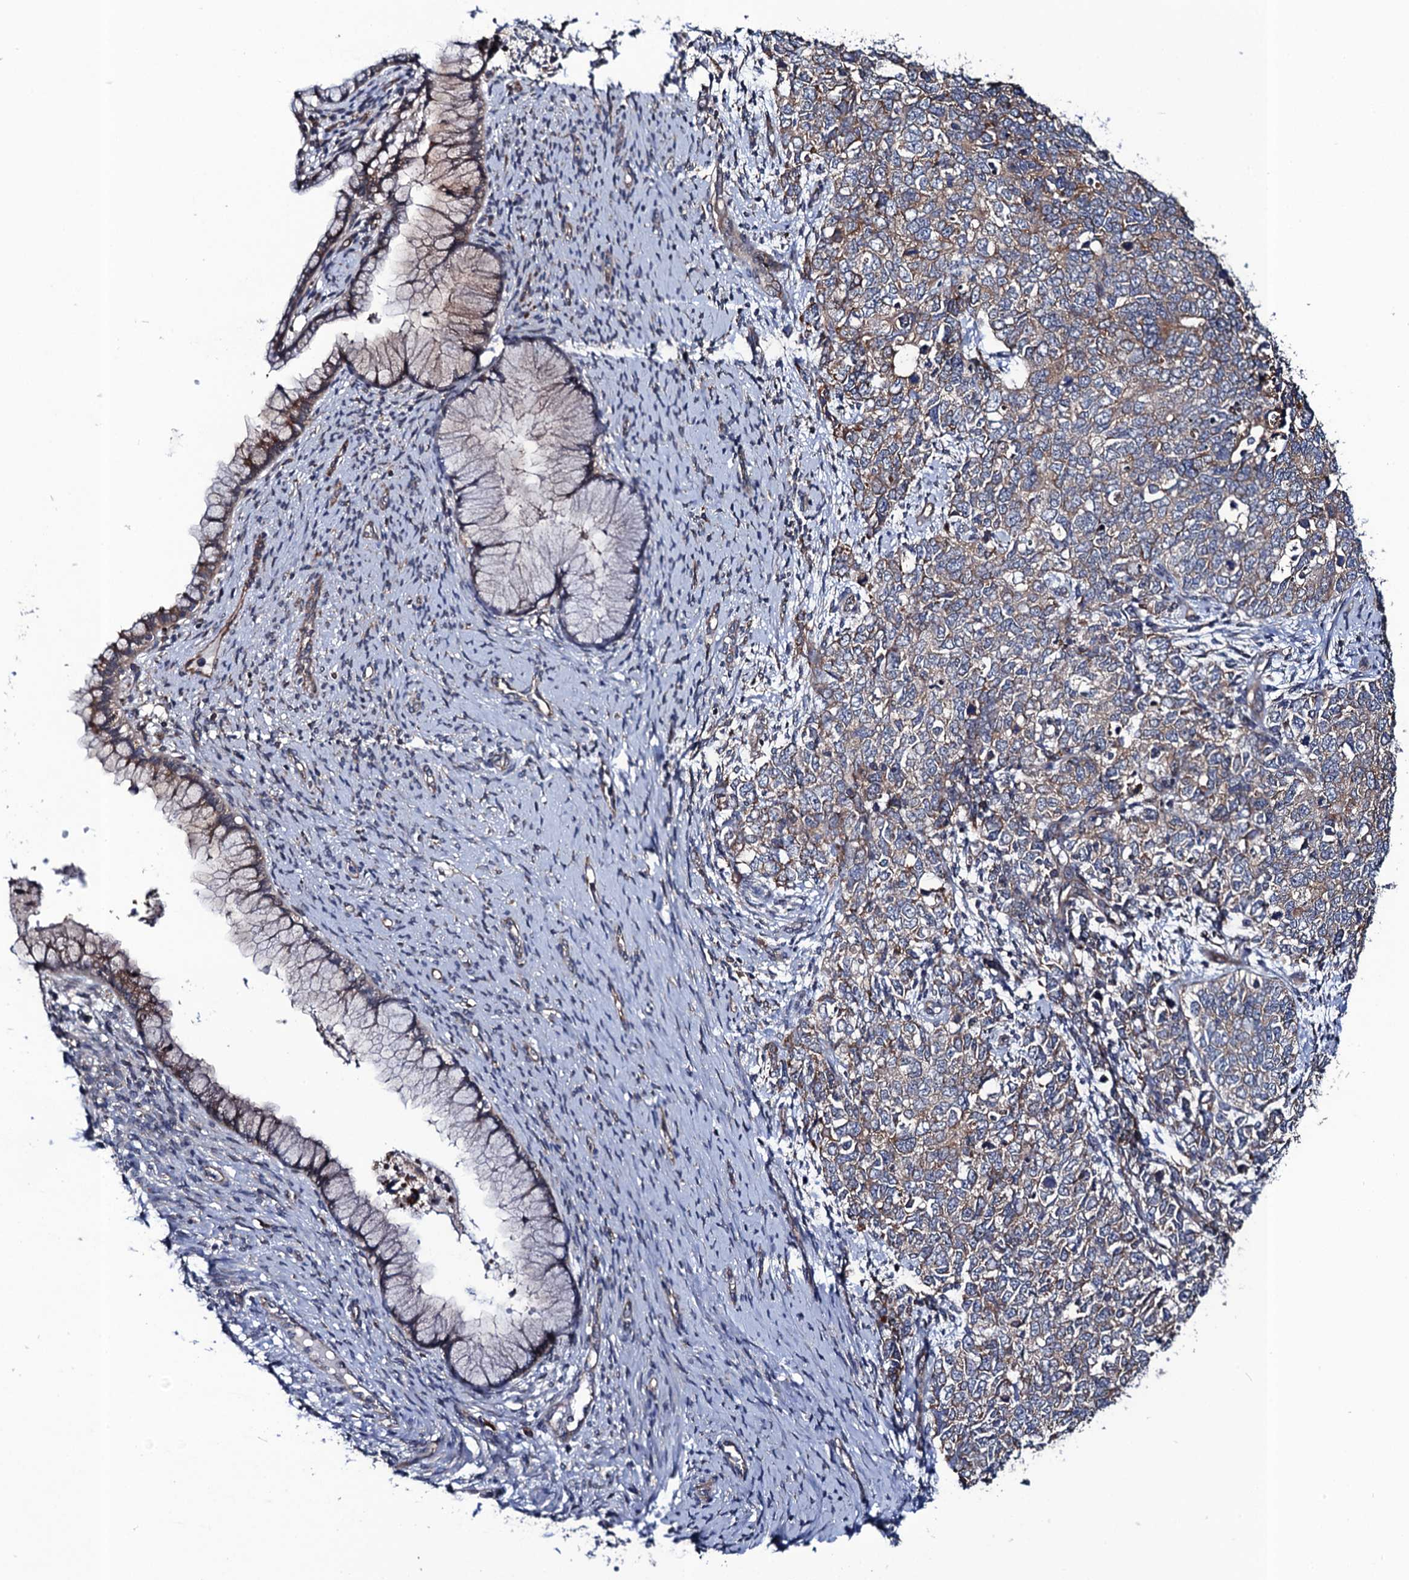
{"staining": {"intensity": "weak", "quantity": "25%-75%", "location": "cytoplasmic/membranous"}, "tissue": "cervical cancer", "cell_type": "Tumor cells", "image_type": "cancer", "snomed": [{"axis": "morphology", "description": "Squamous cell carcinoma, NOS"}, {"axis": "topography", "description": "Cervix"}], "caption": "IHC histopathology image of neoplastic tissue: cervical cancer stained using immunohistochemistry displays low levels of weak protein expression localized specifically in the cytoplasmic/membranous of tumor cells, appearing as a cytoplasmic/membranous brown color.", "gene": "PGLS", "patient": {"sex": "female", "age": 63}}